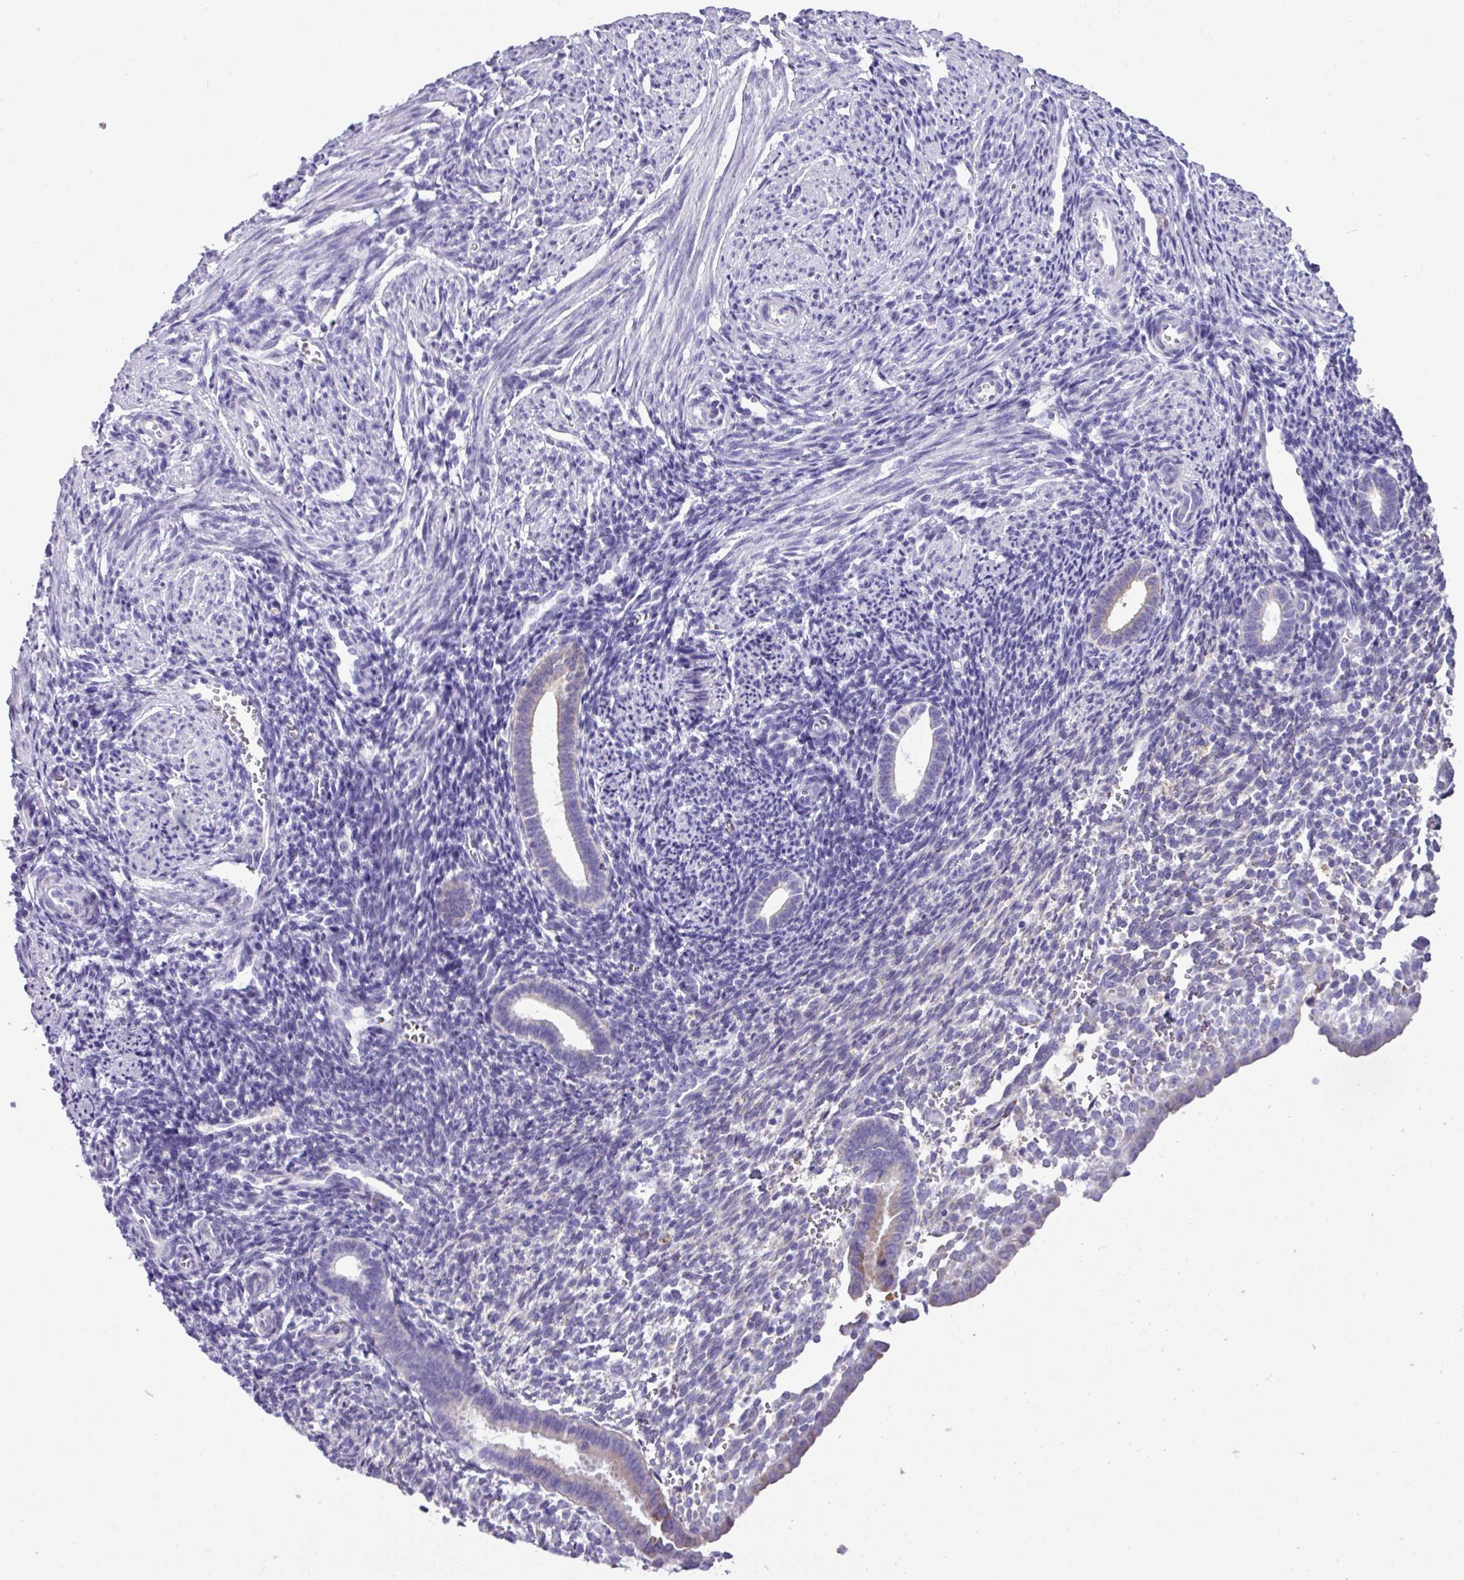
{"staining": {"intensity": "negative", "quantity": "none", "location": "none"}, "tissue": "endometrium", "cell_type": "Cells in endometrial stroma", "image_type": "normal", "snomed": [{"axis": "morphology", "description": "Normal tissue, NOS"}, {"axis": "topography", "description": "Endometrium"}], "caption": "Histopathology image shows no protein positivity in cells in endometrial stroma of benign endometrium. The staining is performed using DAB (3,3'-diaminobenzidine) brown chromogen with nuclei counter-stained in using hematoxylin.", "gene": "RGS21", "patient": {"sex": "female", "age": 32}}